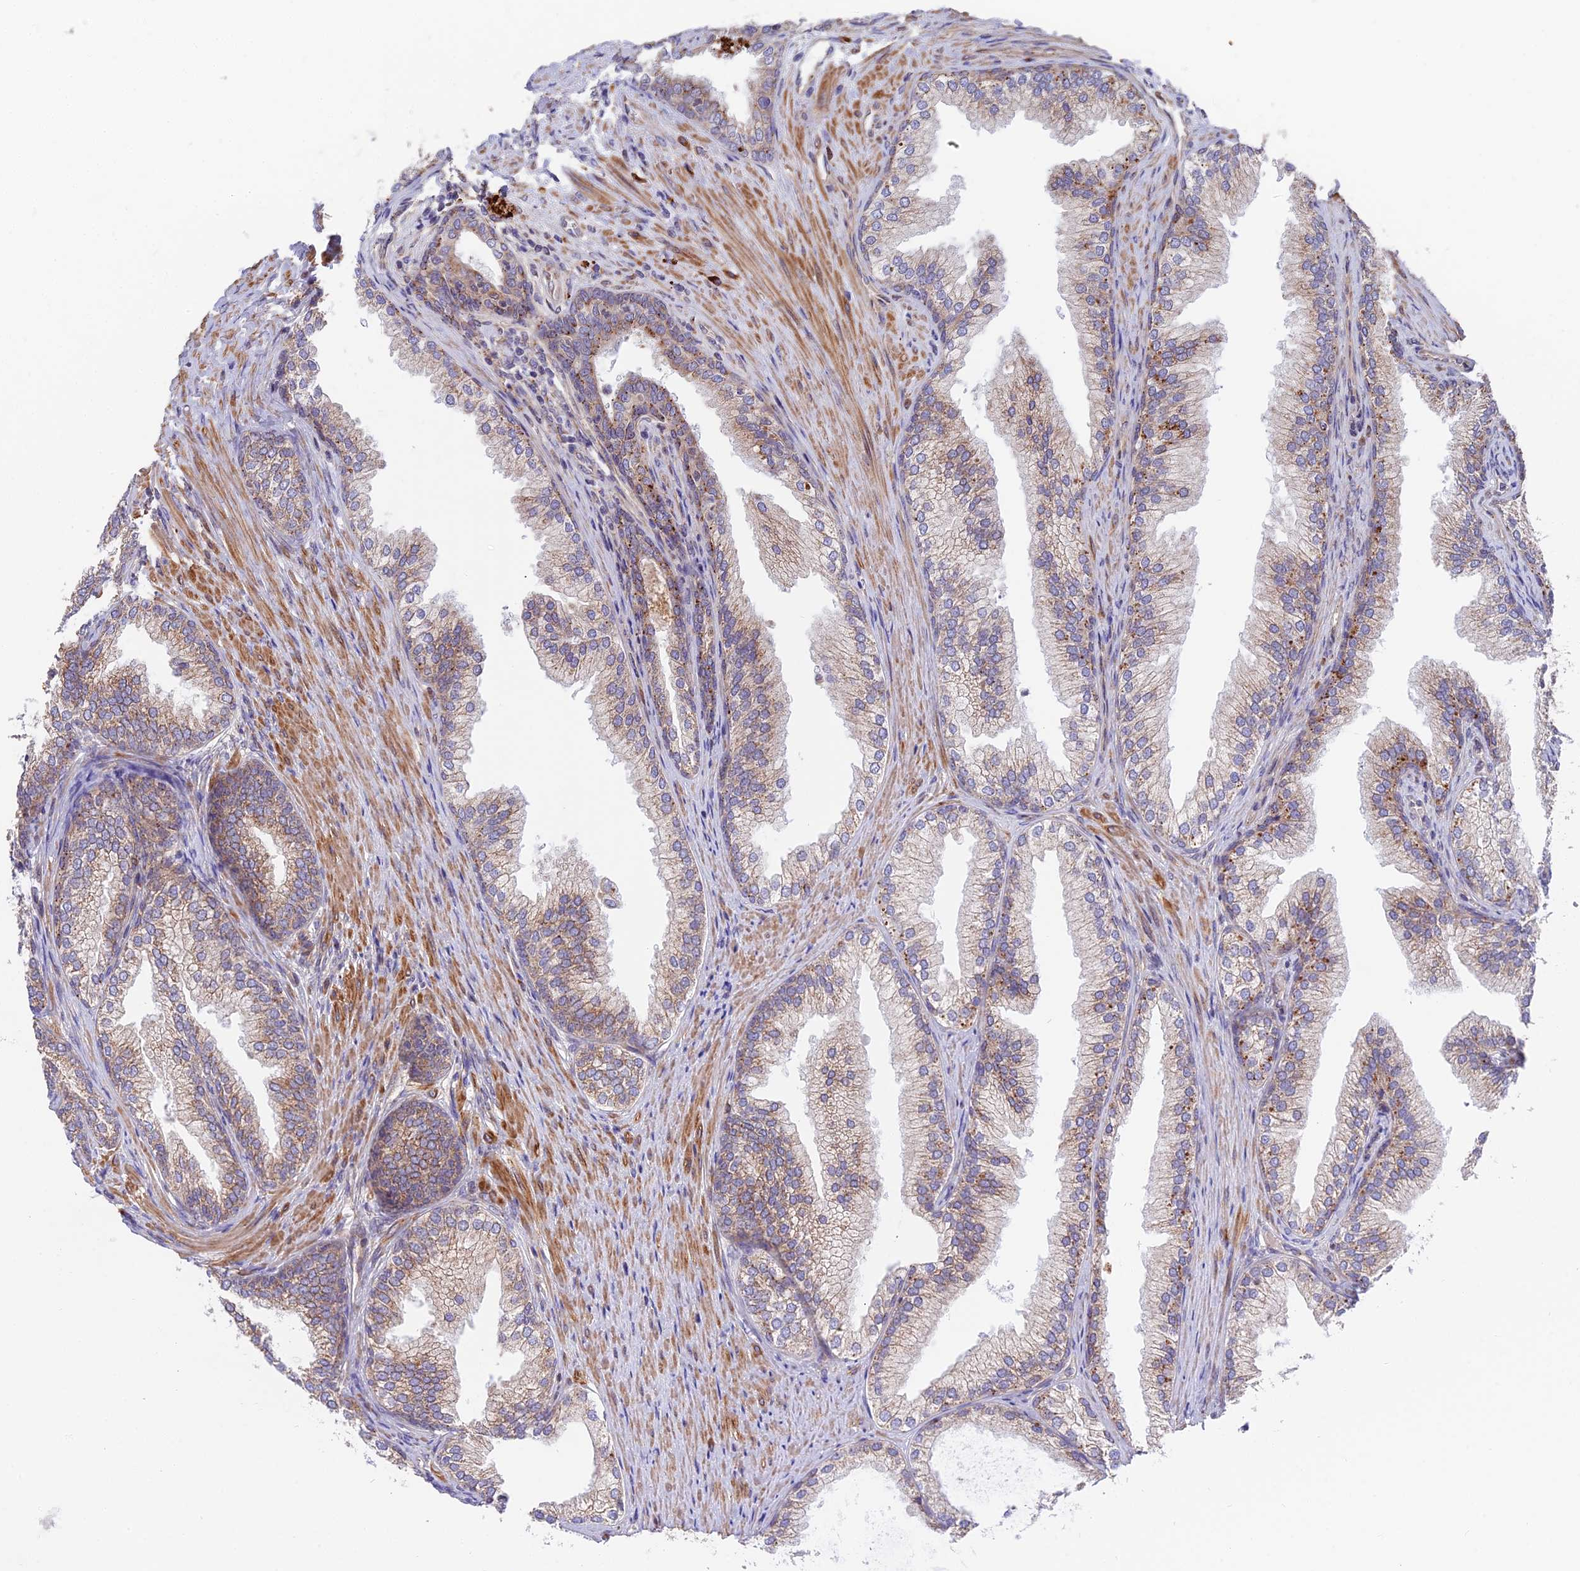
{"staining": {"intensity": "moderate", "quantity": "25%-75%", "location": "cytoplasmic/membranous"}, "tissue": "prostate", "cell_type": "Glandular cells", "image_type": "normal", "snomed": [{"axis": "morphology", "description": "Normal tissue, NOS"}, {"axis": "topography", "description": "Prostate"}], "caption": "Immunohistochemistry of benign prostate displays medium levels of moderate cytoplasmic/membranous staining in about 25%-75% of glandular cells.", "gene": "TBC1D20", "patient": {"sex": "male", "age": 76}}